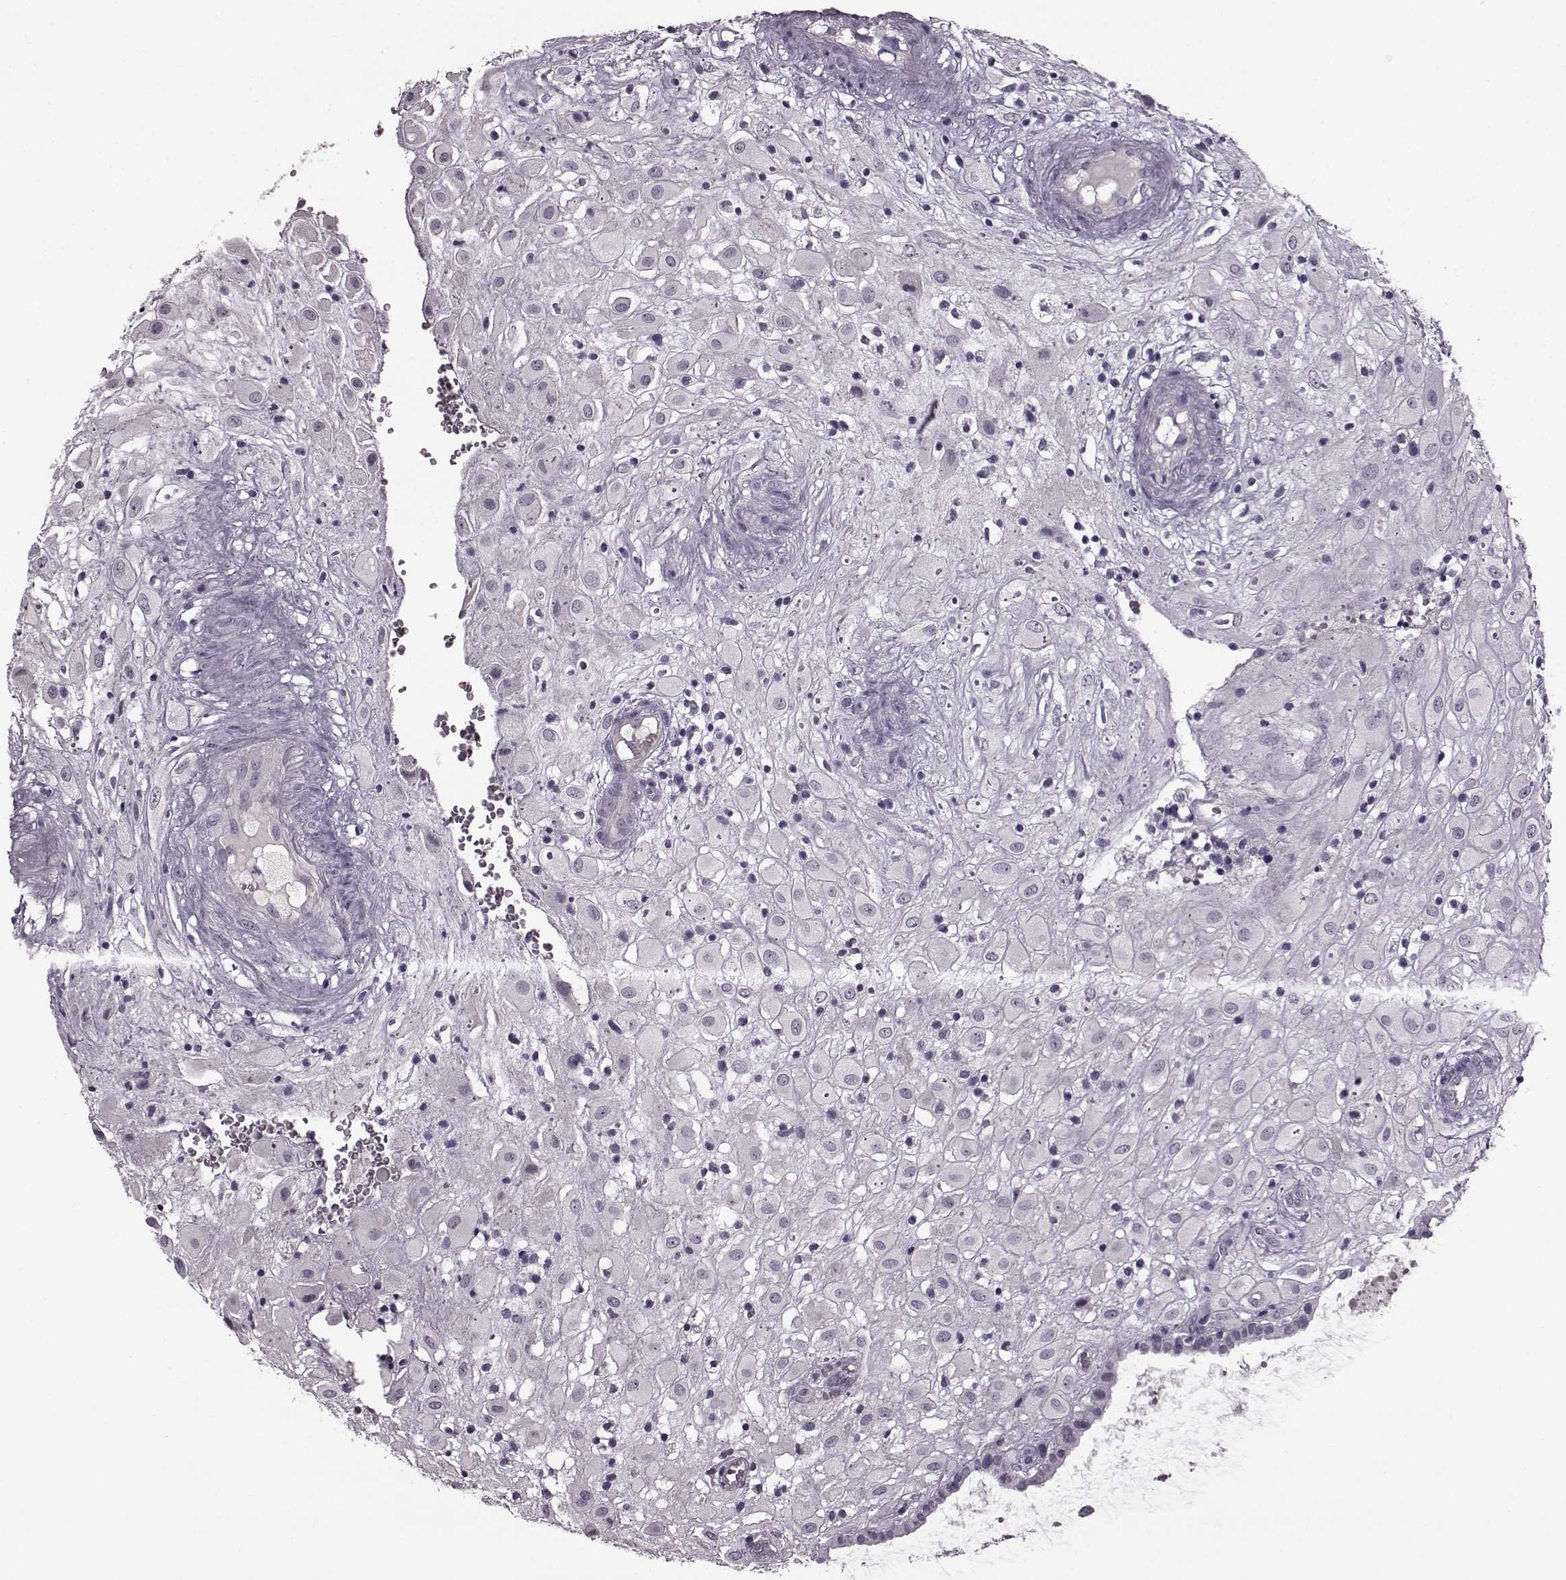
{"staining": {"intensity": "negative", "quantity": "none", "location": "none"}, "tissue": "placenta", "cell_type": "Decidual cells", "image_type": "normal", "snomed": [{"axis": "morphology", "description": "Normal tissue, NOS"}, {"axis": "topography", "description": "Placenta"}], "caption": "Placenta stained for a protein using immunohistochemistry reveals no expression decidual cells.", "gene": "PRPH2", "patient": {"sex": "female", "age": 24}}